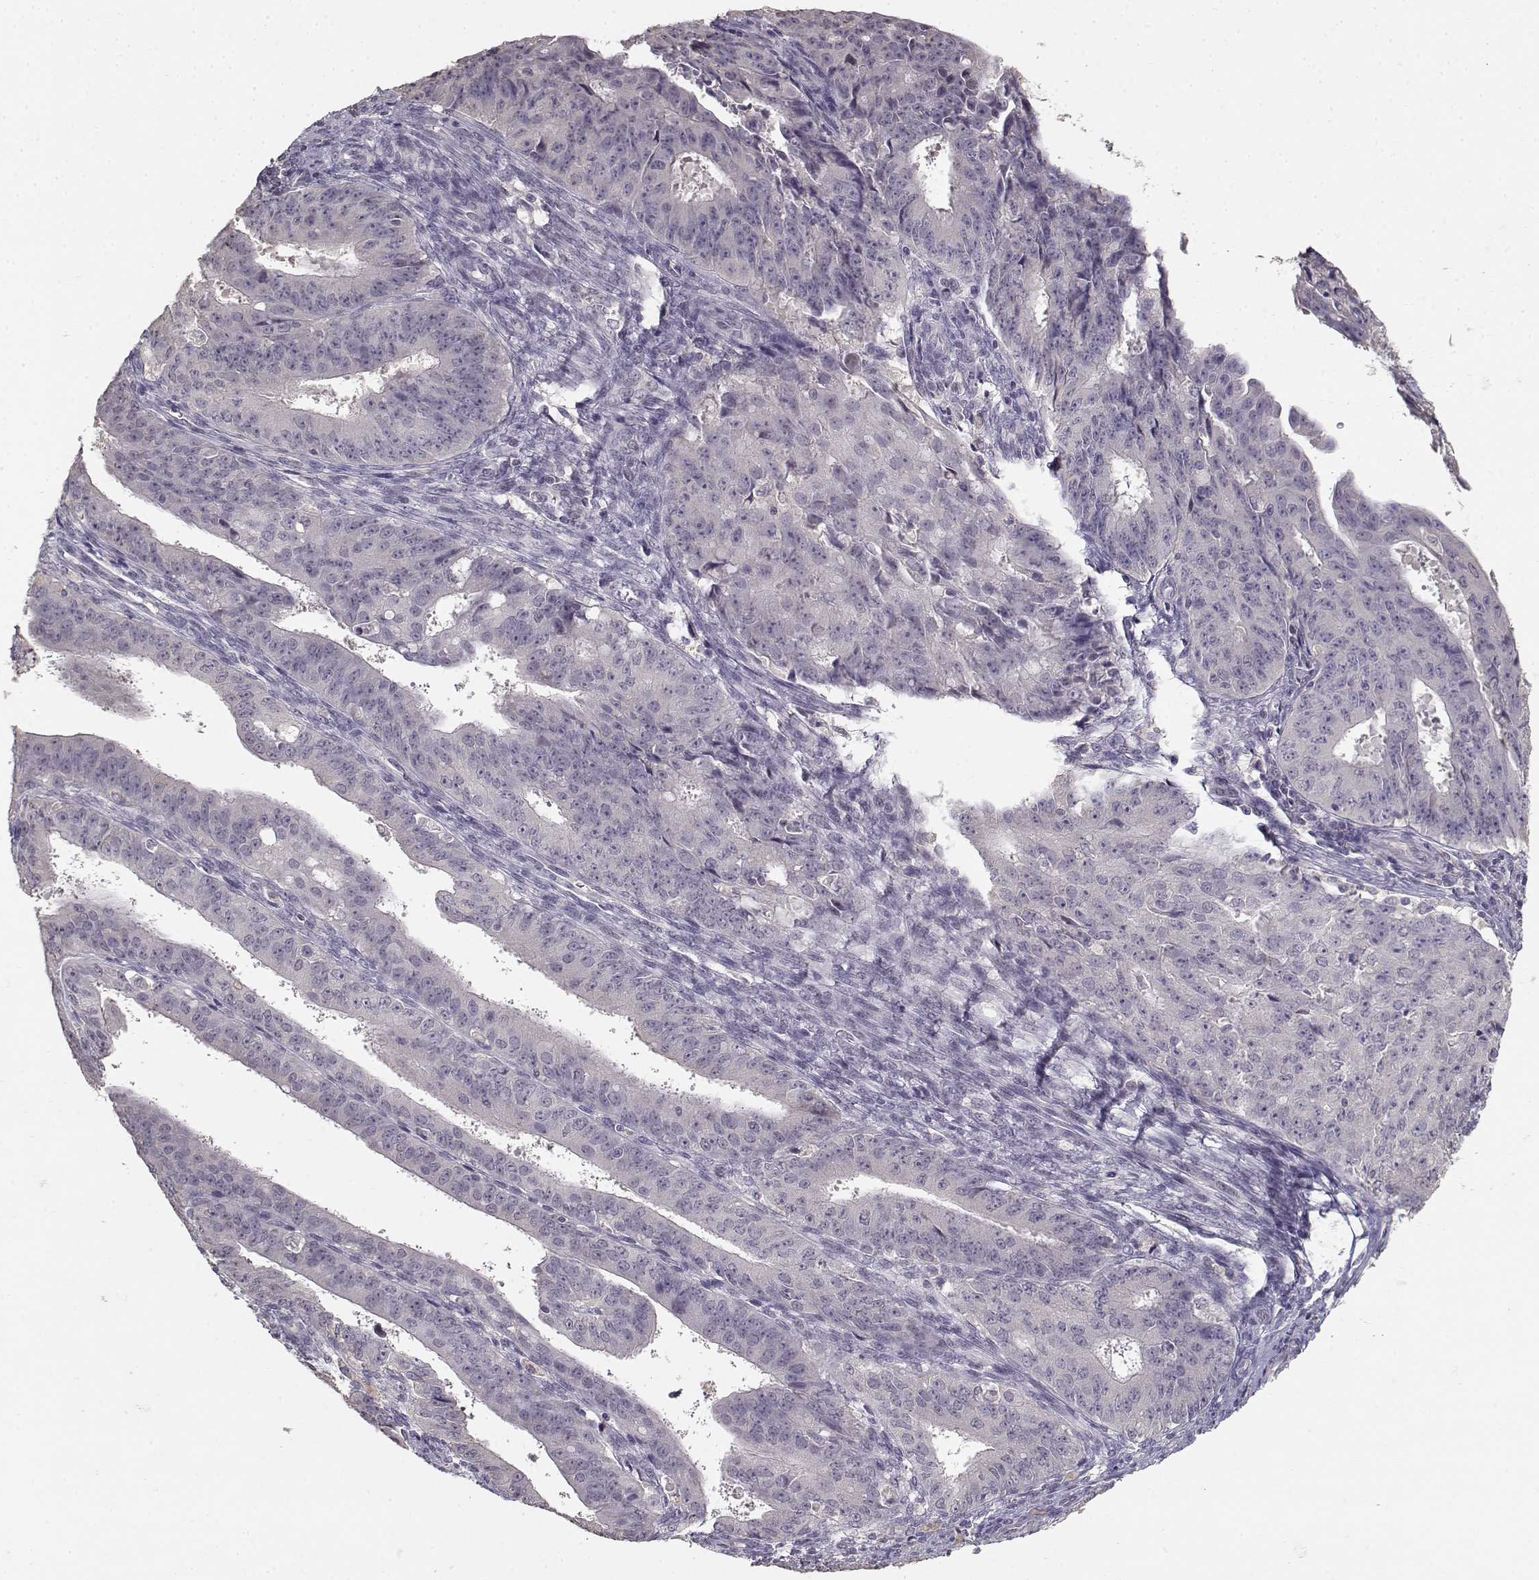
{"staining": {"intensity": "negative", "quantity": "none", "location": "none"}, "tissue": "ovarian cancer", "cell_type": "Tumor cells", "image_type": "cancer", "snomed": [{"axis": "morphology", "description": "Carcinoma, endometroid"}, {"axis": "topography", "description": "Ovary"}], "caption": "Tumor cells are negative for protein expression in human ovarian endometroid carcinoma.", "gene": "UROC1", "patient": {"sex": "female", "age": 42}}